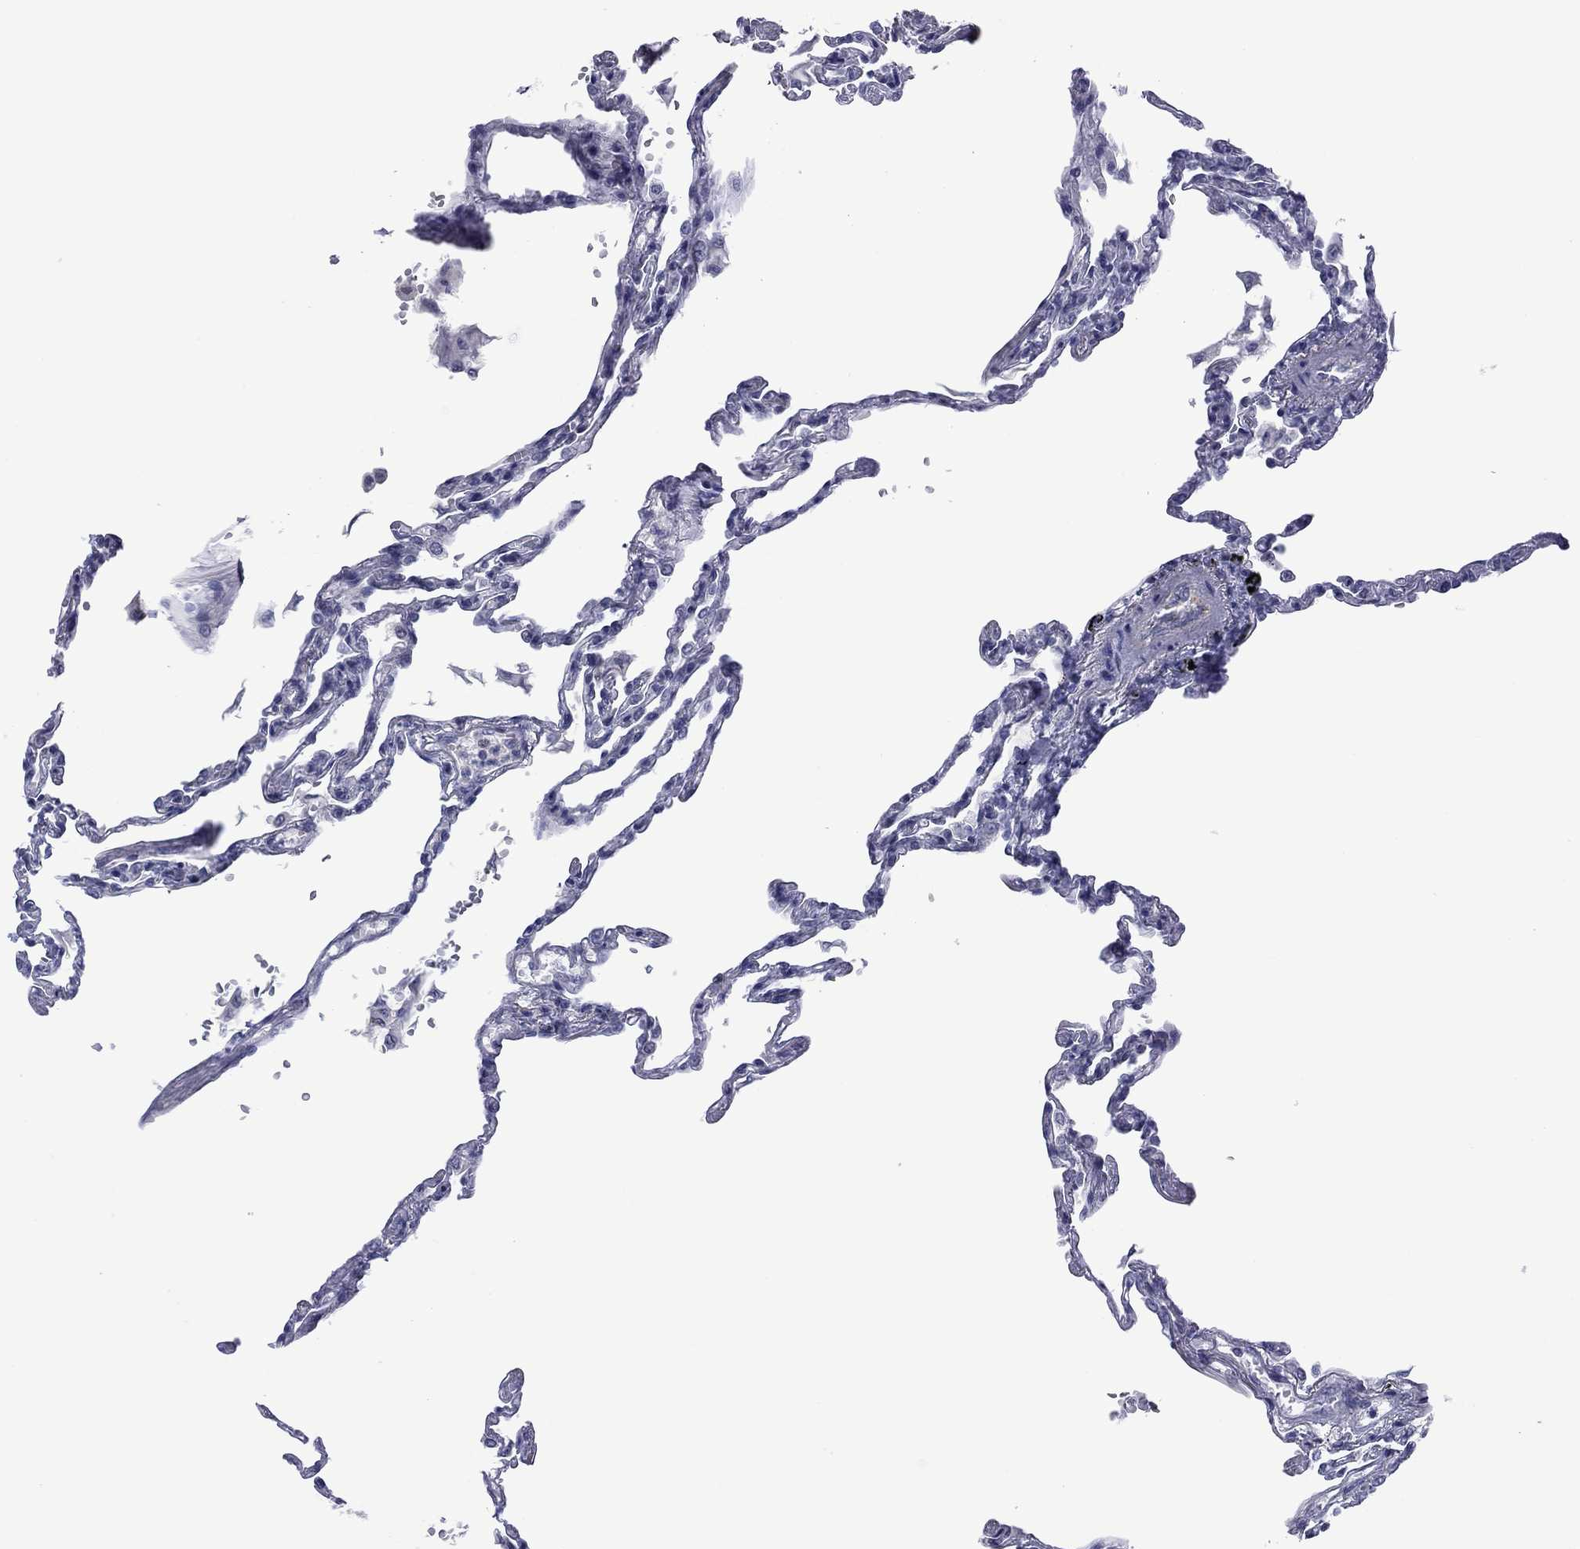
{"staining": {"intensity": "negative", "quantity": "none", "location": "none"}, "tissue": "lung", "cell_type": "Alveolar cells", "image_type": "normal", "snomed": [{"axis": "morphology", "description": "Normal tissue, NOS"}, {"axis": "topography", "description": "Lung"}], "caption": "A micrograph of human lung is negative for staining in alveolar cells. (Brightfield microscopy of DAB immunohistochemistry (IHC) at high magnification).", "gene": "POU5F2", "patient": {"sex": "male", "age": 78}}